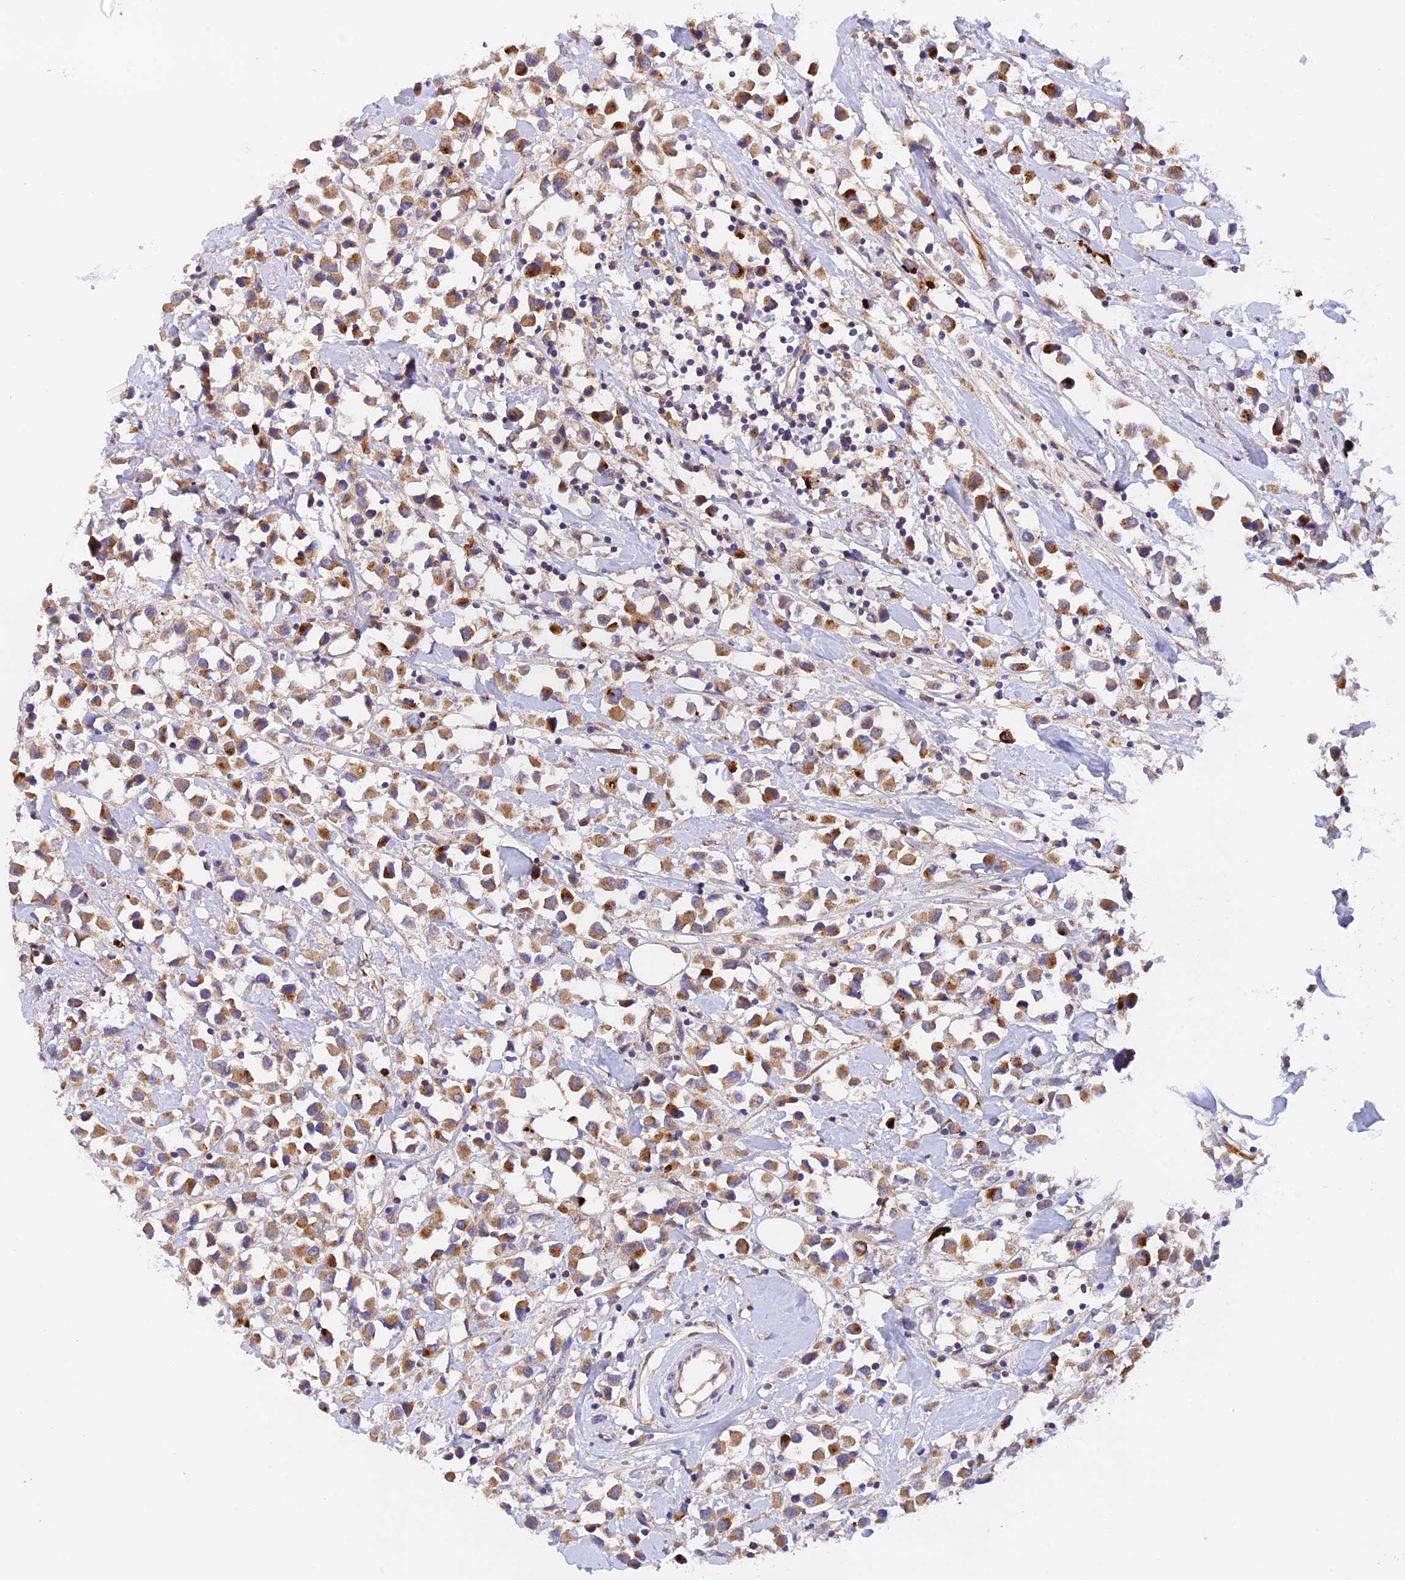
{"staining": {"intensity": "moderate", "quantity": ">75%", "location": "cytoplasmic/membranous"}, "tissue": "breast cancer", "cell_type": "Tumor cells", "image_type": "cancer", "snomed": [{"axis": "morphology", "description": "Duct carcinoma"}, {"axis": "topography", "description": "Breast"}], "caption": "Immunohistochemical staining of human breast infiltrating ductal carcinoma displays medium levels of moderate cytoplasmic/membranous positivity in about >75% of tumor cells. Ihc stains the protein of interest in brown and the nuclei are stained blue.", "gene": "RANBP6", "patient": {"sex": "female", "age": 61}}